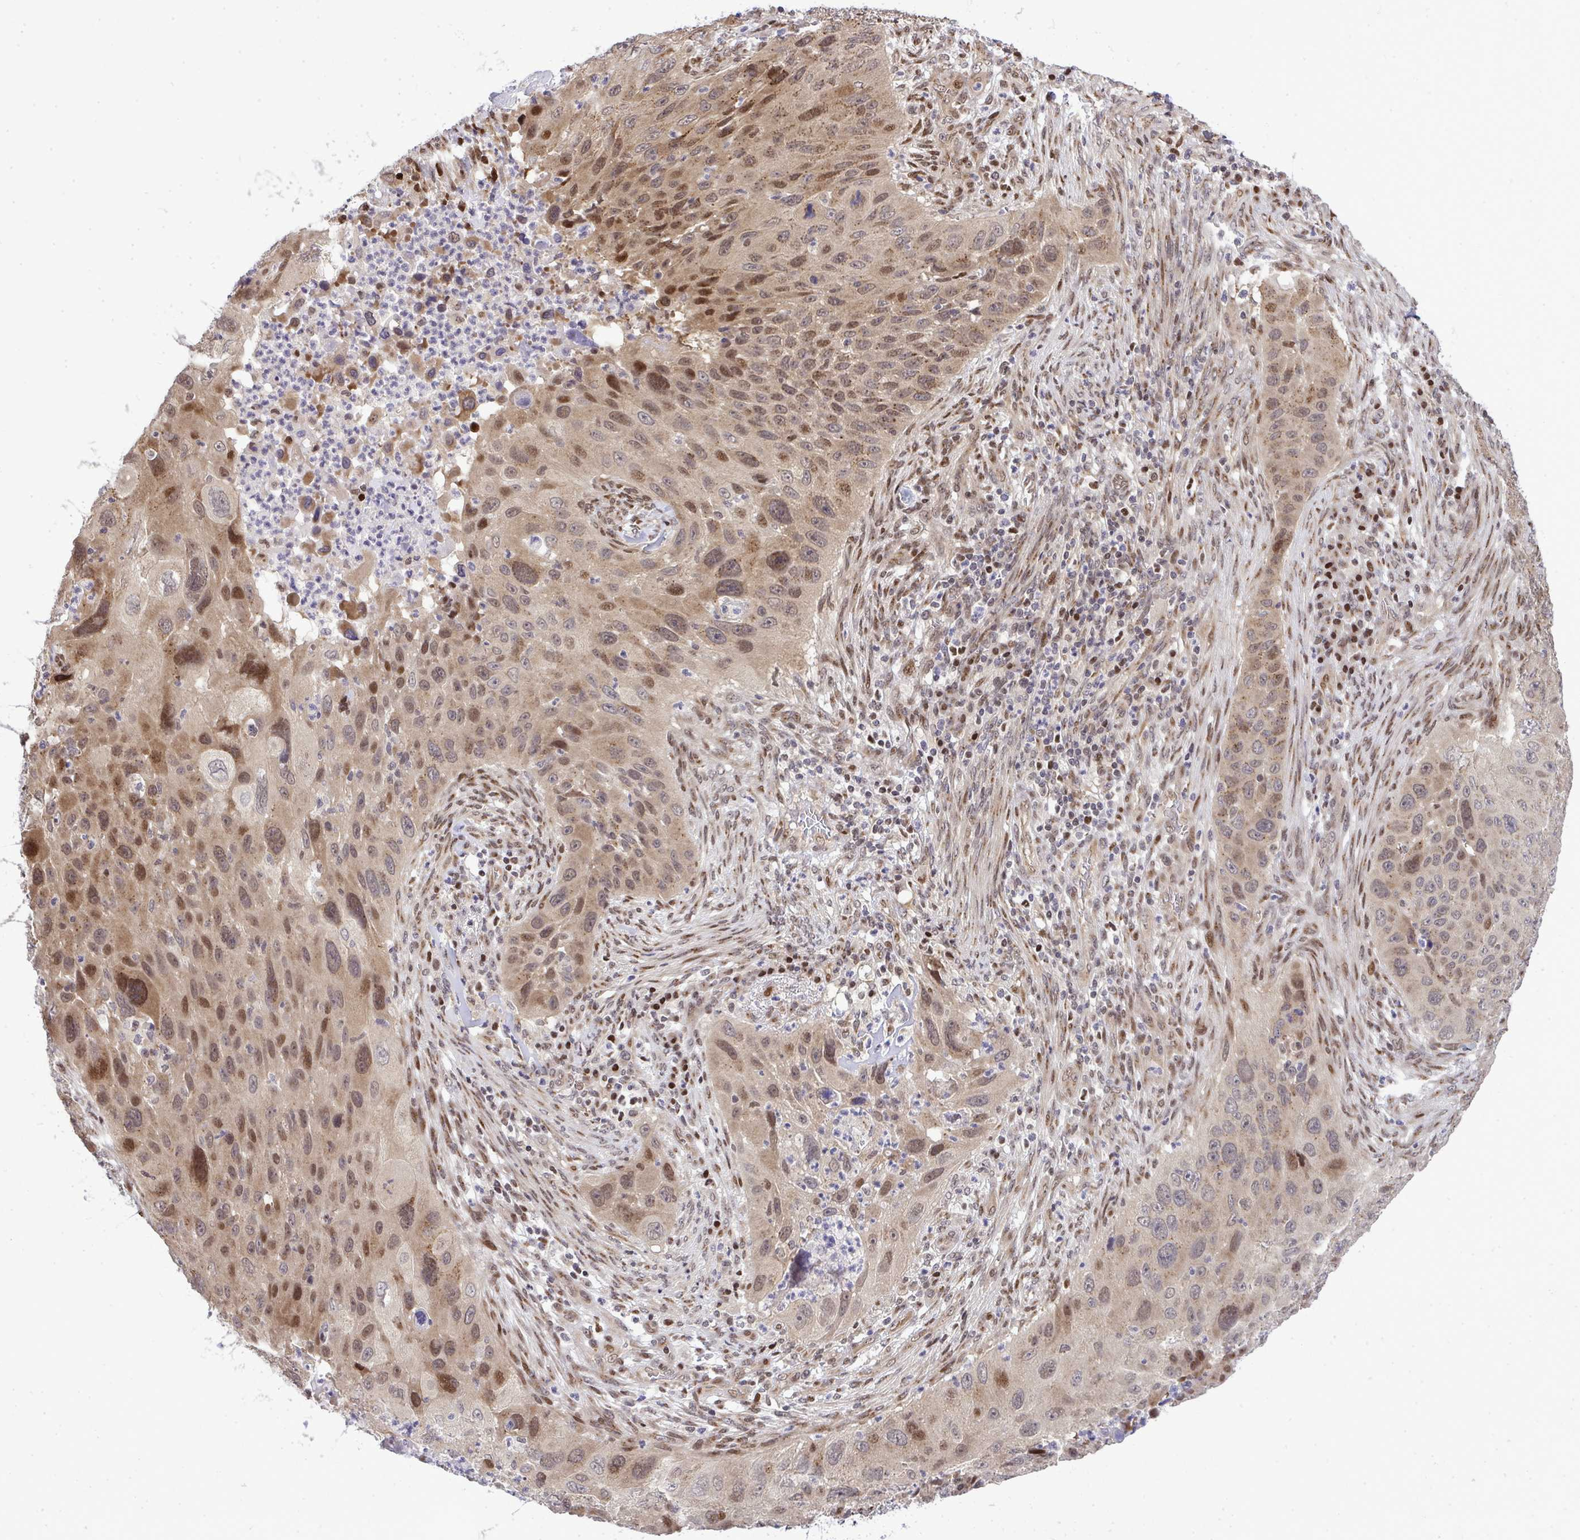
{"staining": {"intensity": "moderate", "quantity": ">75%", "location": "cytoplasmic/membranous,nuclear"}, "tissue": "lung cancer", "cell_type": "Tumor cells", "image_type": "cancer", "snomed": [{"axis": "morphology", "description": "Squamous cell carcinoma, NOS"}, {"axis": "topography", "description": "Lung"}], "caption": "A histopathology image of human lung cancer (squamous cell carcinoma) stained for a protein shows moderate cytoplasmic/membranous and nuclear brown staining in tumor cells. (DAB = brown stain, brightfield microscopy at high magnification).", "gene": "PIGY", "patient": {"sex": "male", "age": 63}}